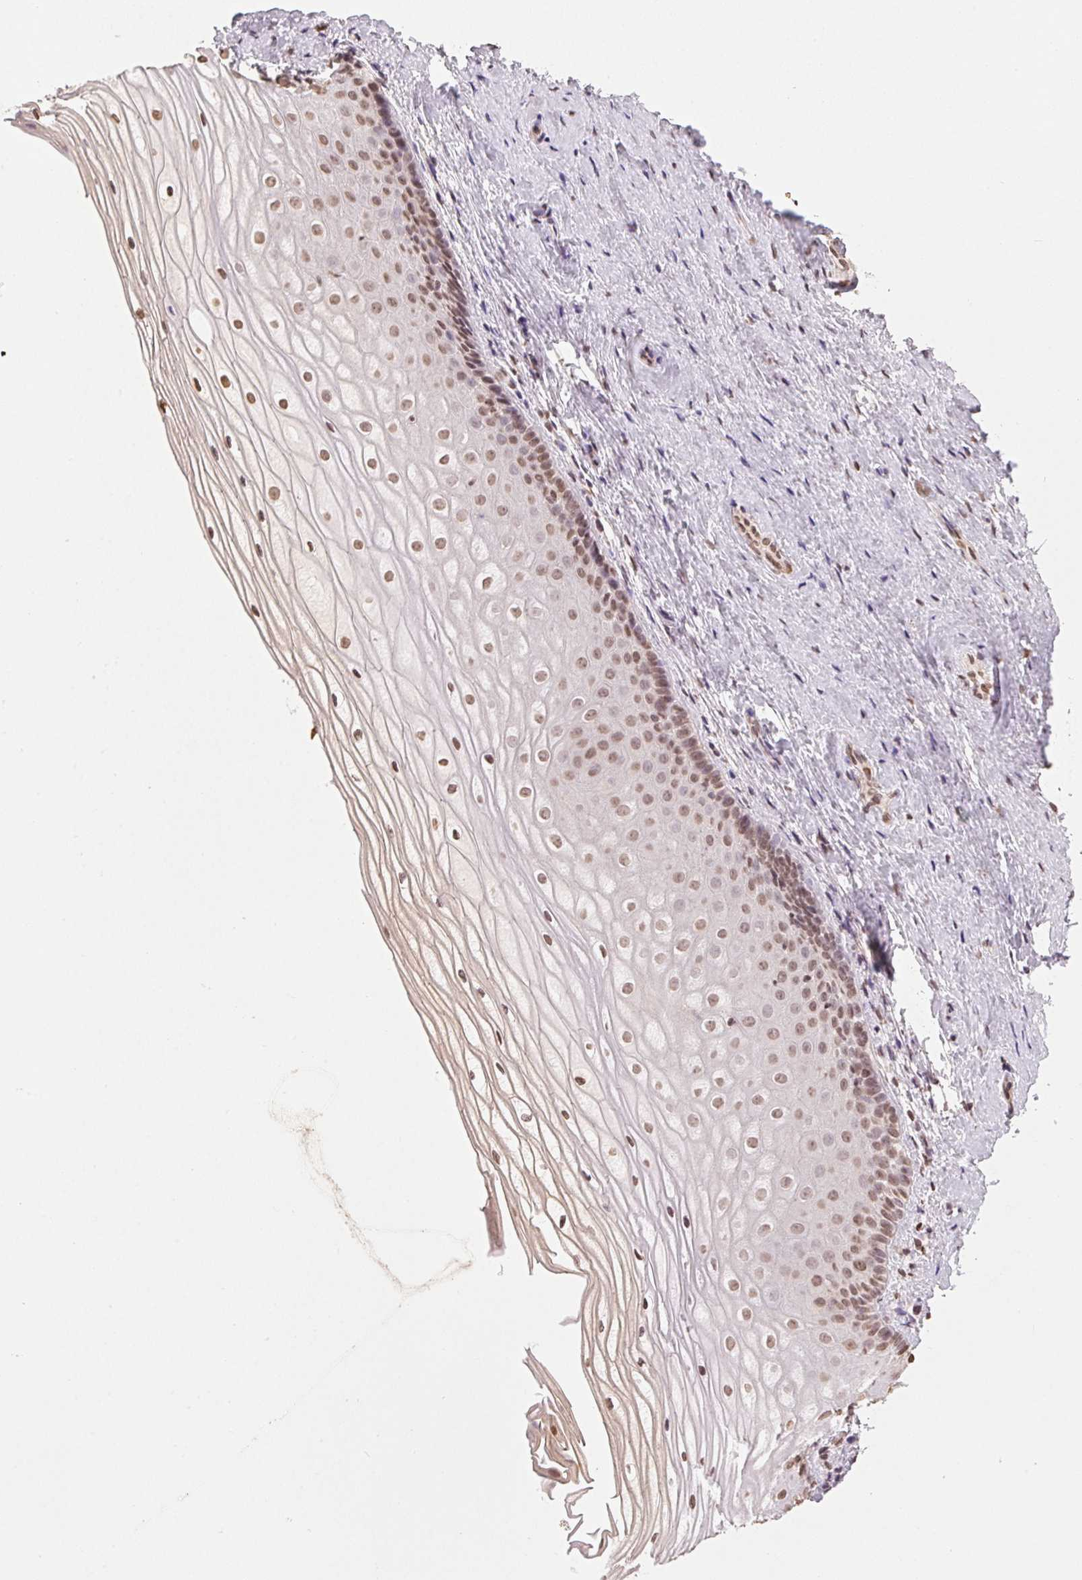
{"staining": {"intensity": "weak", "quantity": "25%-75%", "location": "nuclear"}, "tissue": "vagina", "cell_type": "Squamous epithelial cells", "image_type": "normal", "snomed": [{"axis": "morphology", "description": "Normal tissue, NOS"}, {"axis": "topography", "description": "Vagina"}], "caption": "Protein analysis of benign vagina shows weak nuclear staining in about 25%-75% of squamous epithelial cells.", "gene": "TBP", "patient": {"sex": "female", "age": 52}}